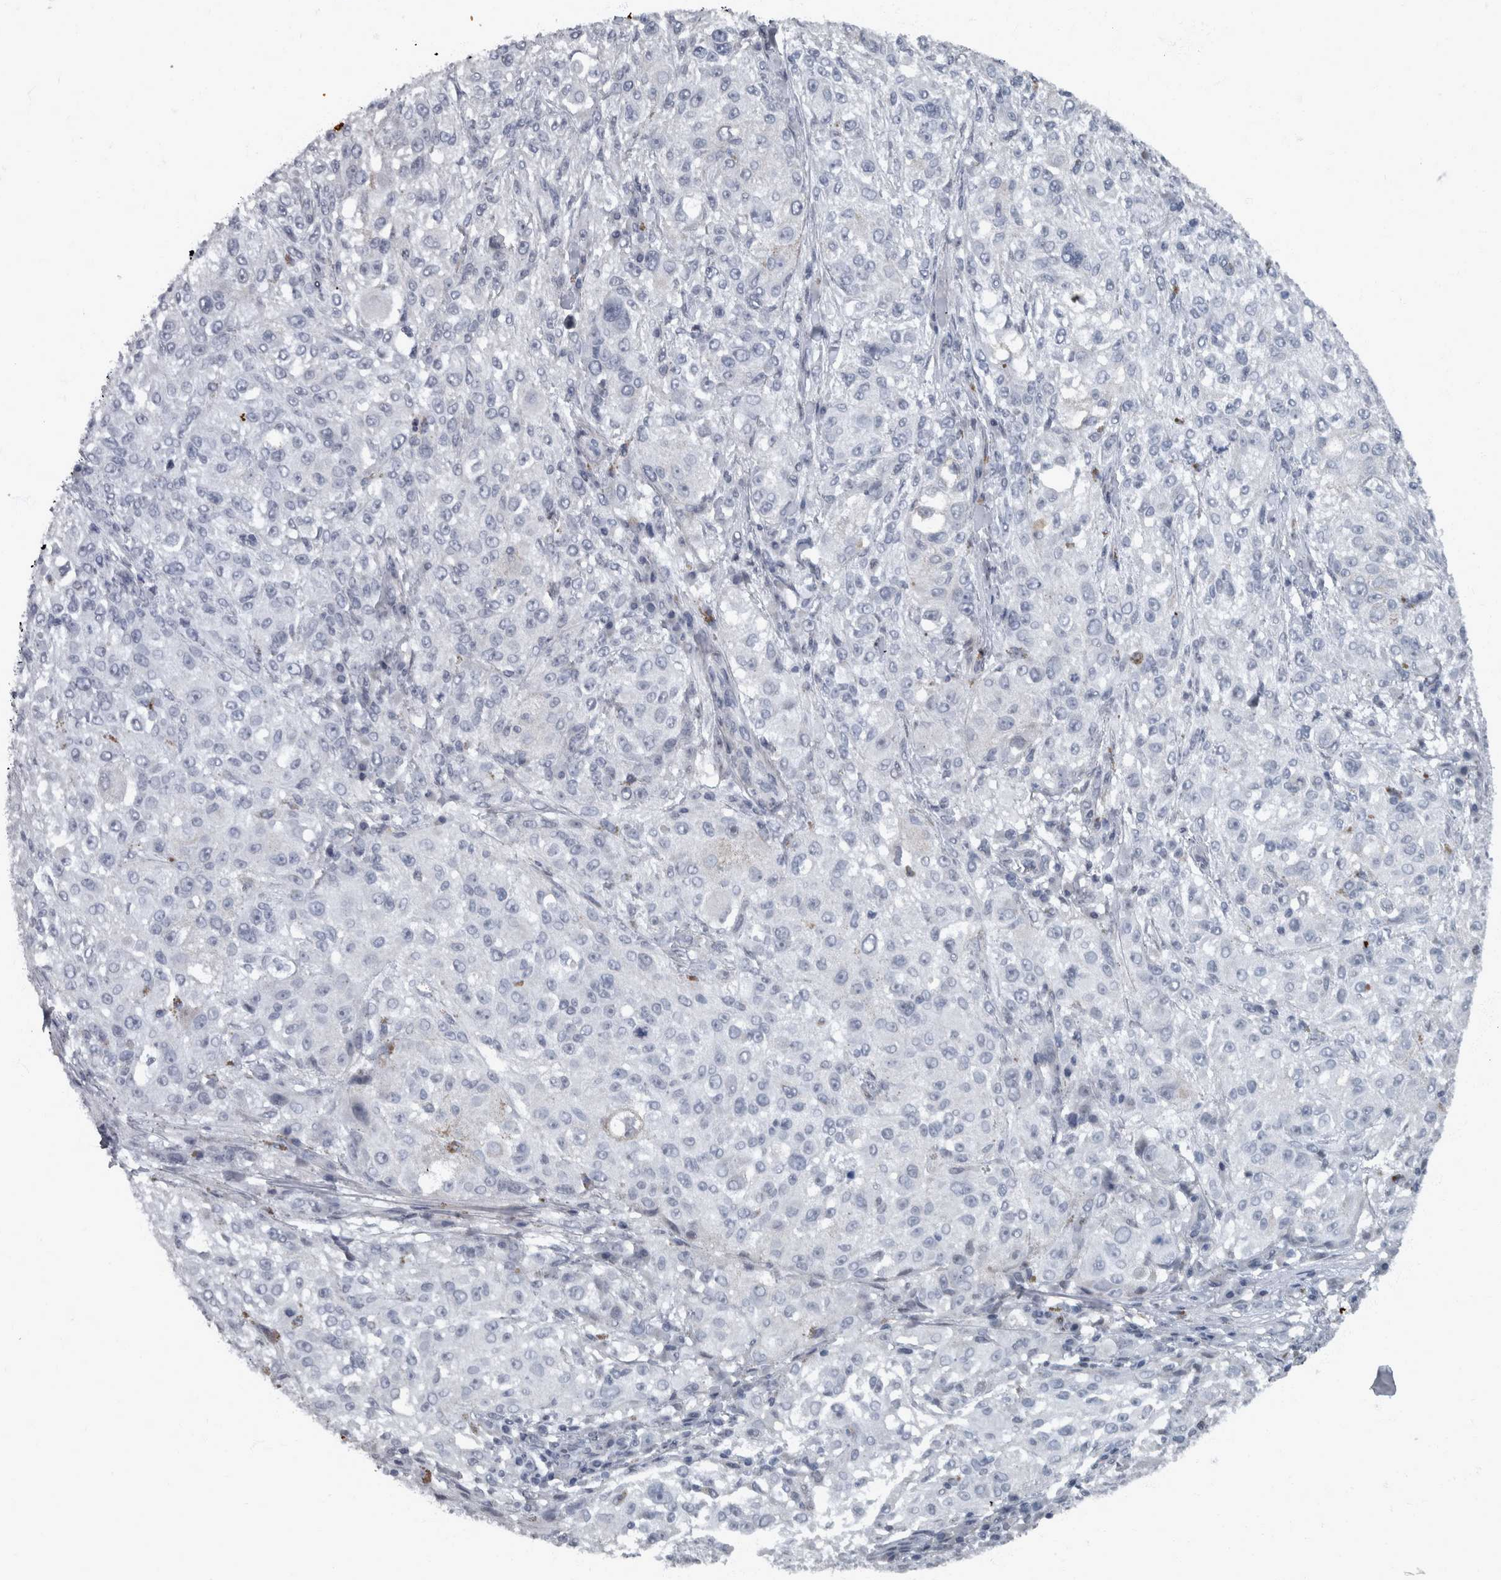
{"staining": {"intensity": "negative", "quantity": "none", "location": "none"}, "tissue": "melanoma", "cell_type": "Tumor cells", "image_type": "cancer", "snomed": [{"axis": "morphology", "description": "Necrosis, NOS"}, {"axis": "morphology", "description": "Malignant melanoma, NOS"}, {"axis": "topography", "description": "Skin"}], "caption": "This is an immunohistochemistry photomicrograph of human melanoma. There is no staining in tumor cells.", "gene": "WDR33", "patient": {"sex": "female", "age": 87}}